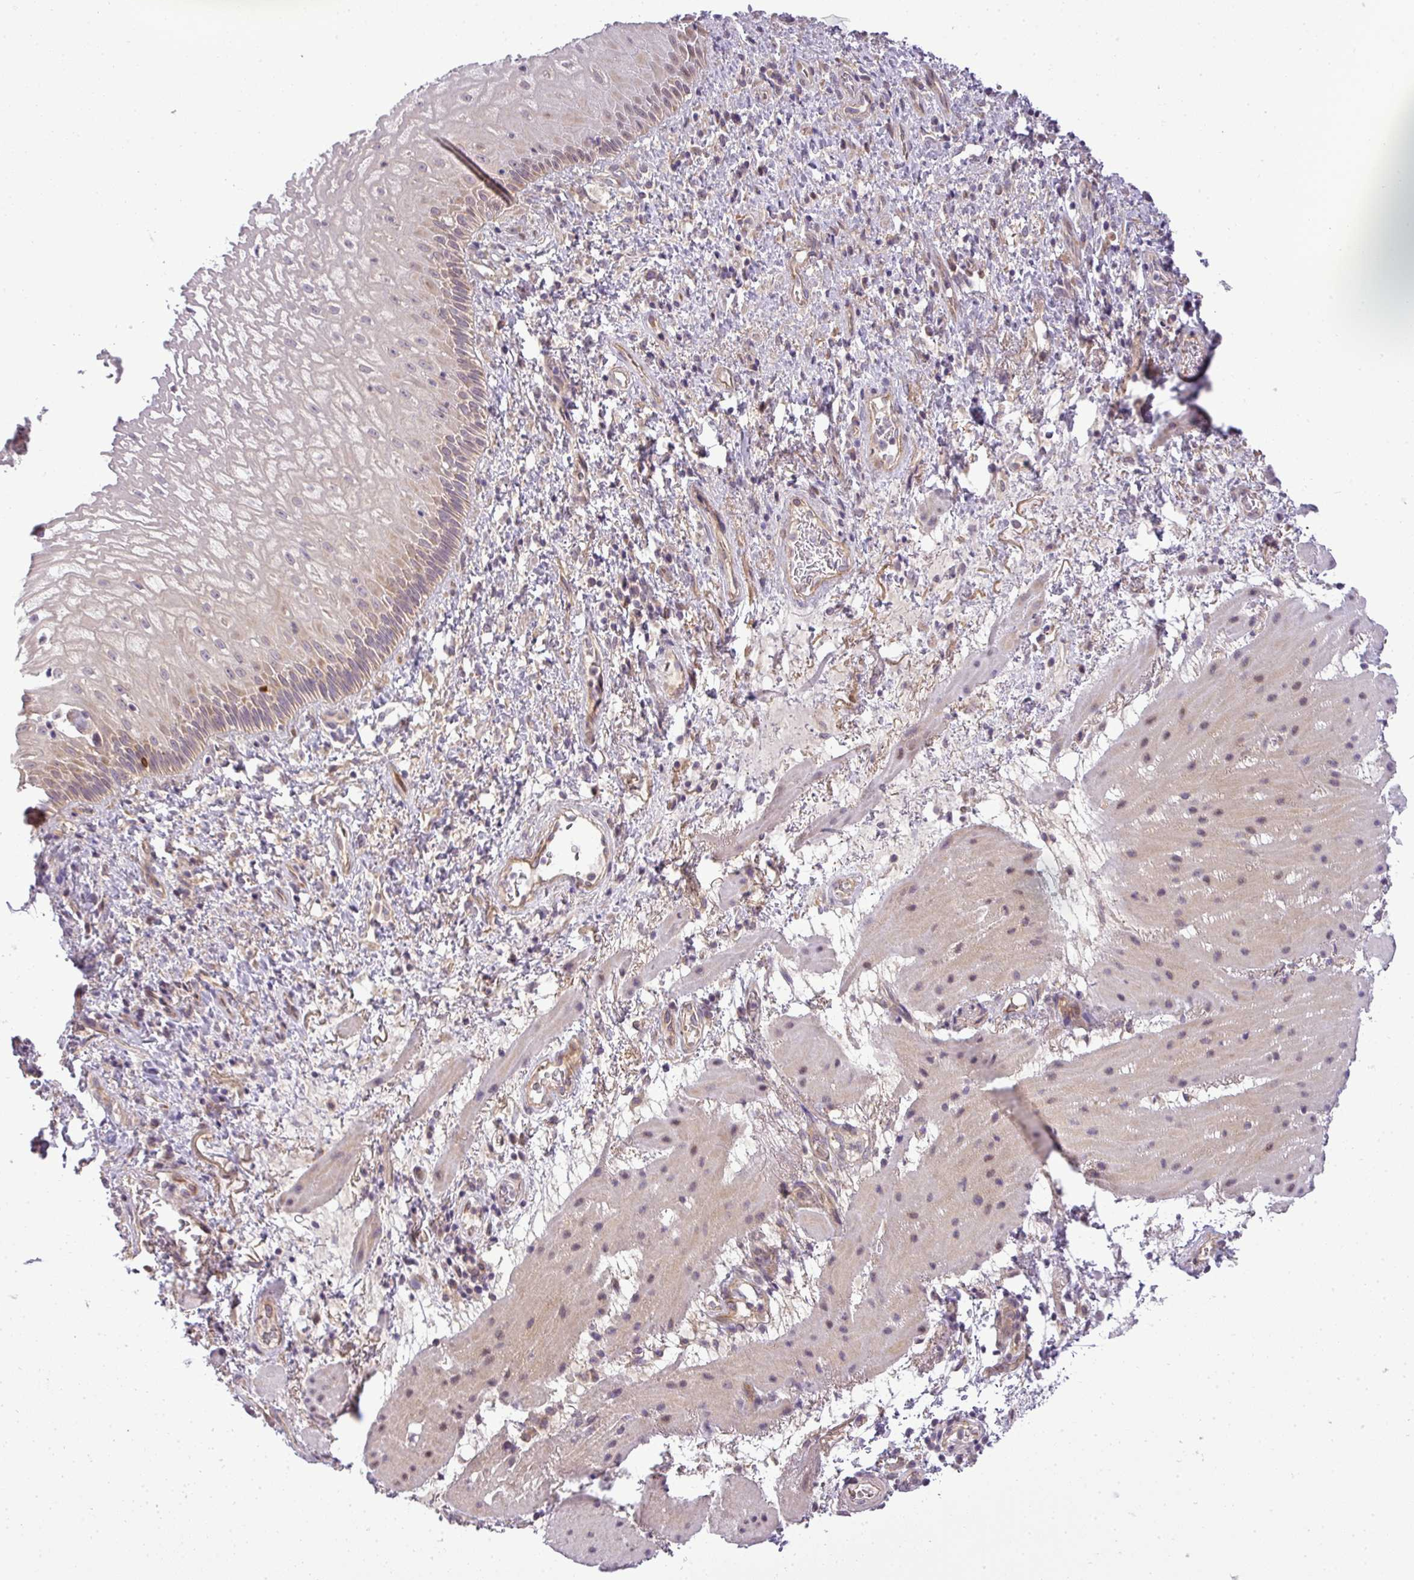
{"staining": {"intensity": "moderate", "quantity": "25%-75%", "location": "cytoplasmic/membranous"}, "tissue": "esophagus", "cell_type": "Squamous epithelial cells", "image_type": "normal", "snomed": [{"axis": "morphology", "description": "Normal tissue, NOS"}, {"axis": "topography", "description": "Esophagus"}], "caption": "Brown immunohistochemical staining in unremarkable human esophagus displays moderate cytoplasmic/membranous expression in approximately 25%-75% of squamous epithelial cells. (brown staining indicates protein expression, while blue staining denotes nuclei).", "gene": "ZDHHC1", "patient": {"sex": "female", "age": 75}}